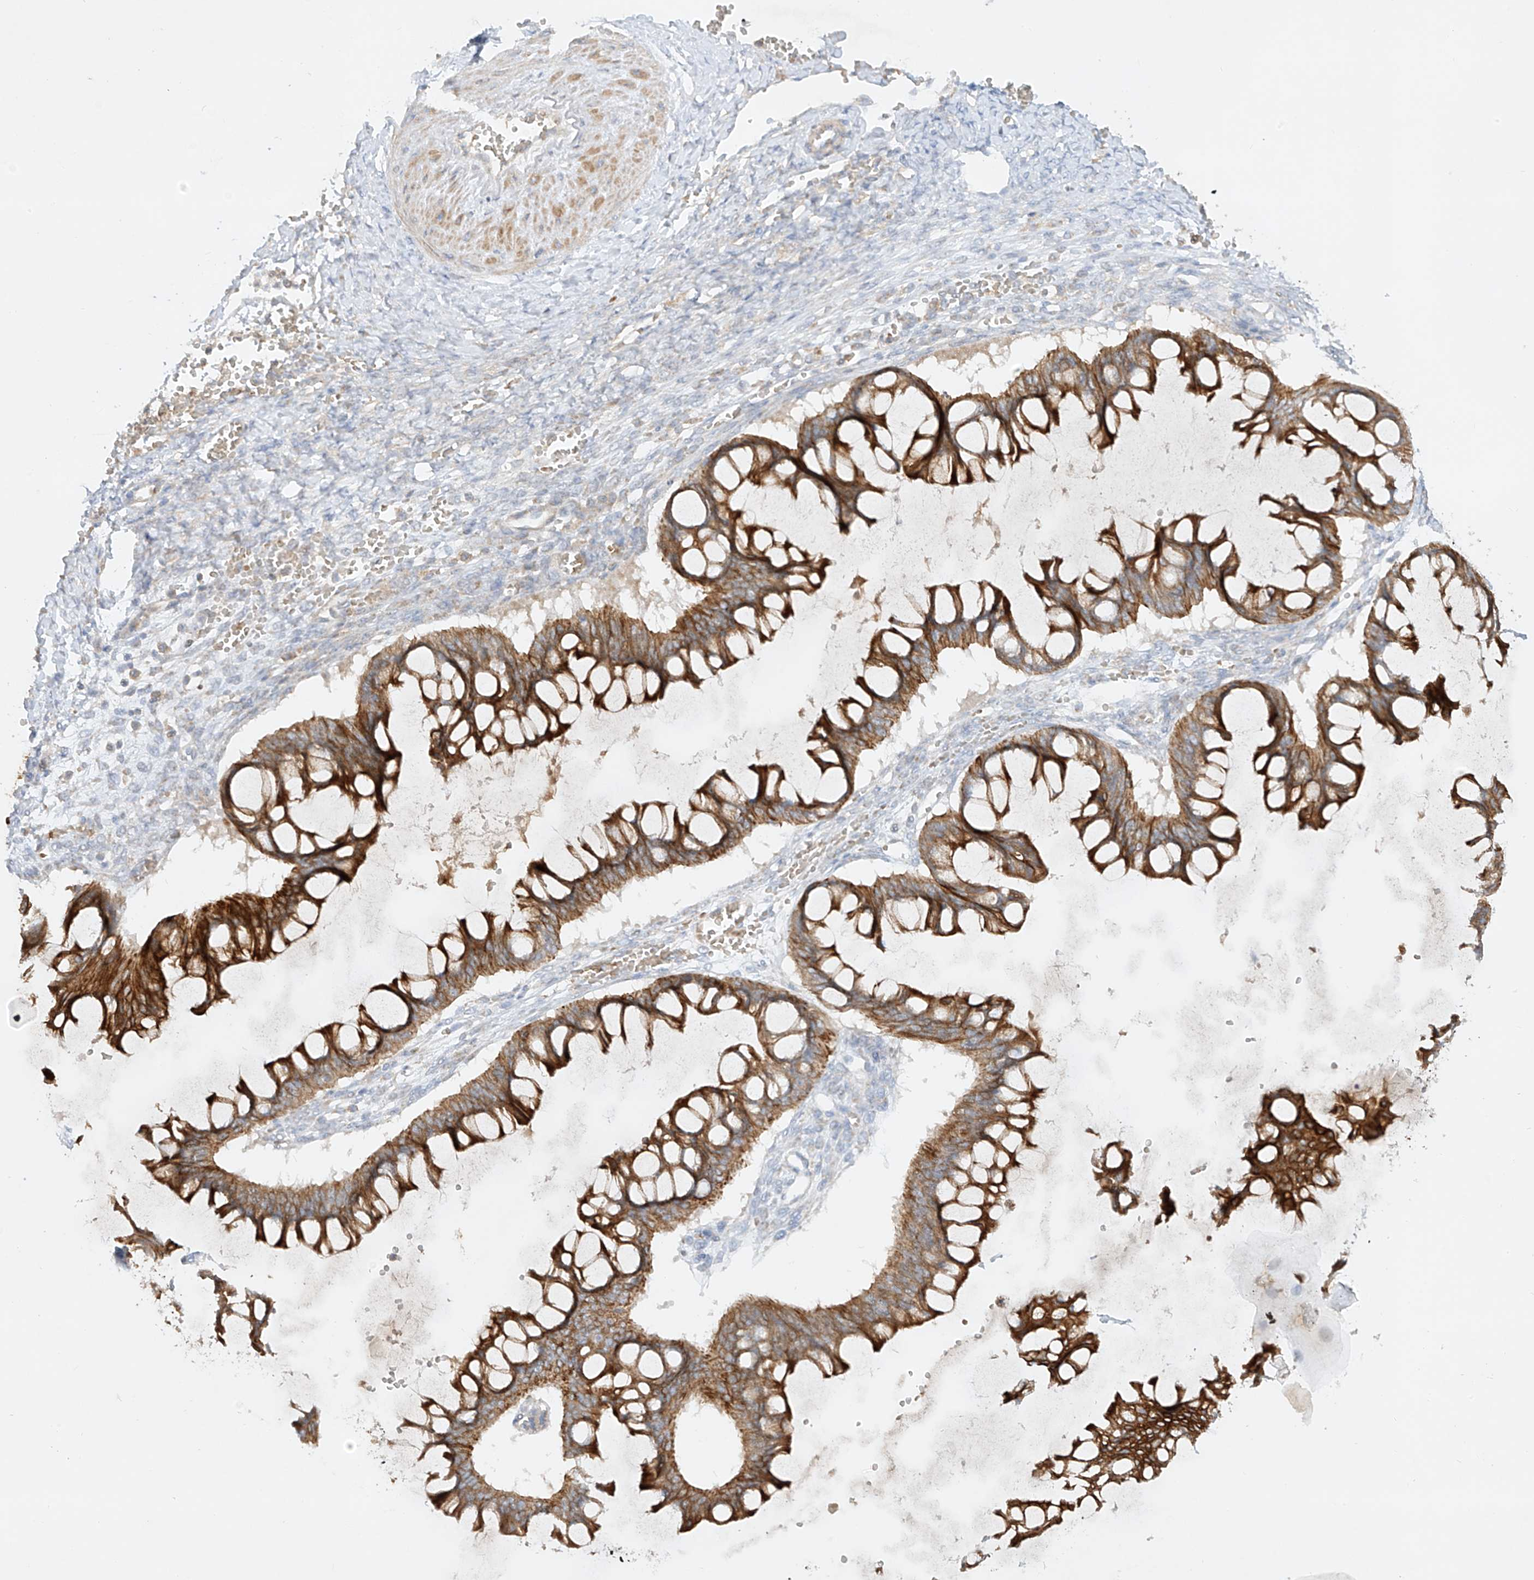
{"staining": {"intensity": "moderate", "quantity": ">75%", "location": "cytoplasmic/membranous"}, "tissue": "ovarian cancer", "cell_type": "Tumor cells", "image_type": "cancer", "snomed": [{"axis": "morphology", "description": "Cystadenocarcinoma, mucinous, NOS"}, {"axis": "topography", "description": "Ovary"}], "caption": "Human ovarian cancer stained with a brown dye exhibits moderate cytoplasmic/membranous positive staining in approximately >75% of tumor cells.", "gene": "KPNA7", "patient": {"sex": "female", "age": 73}}